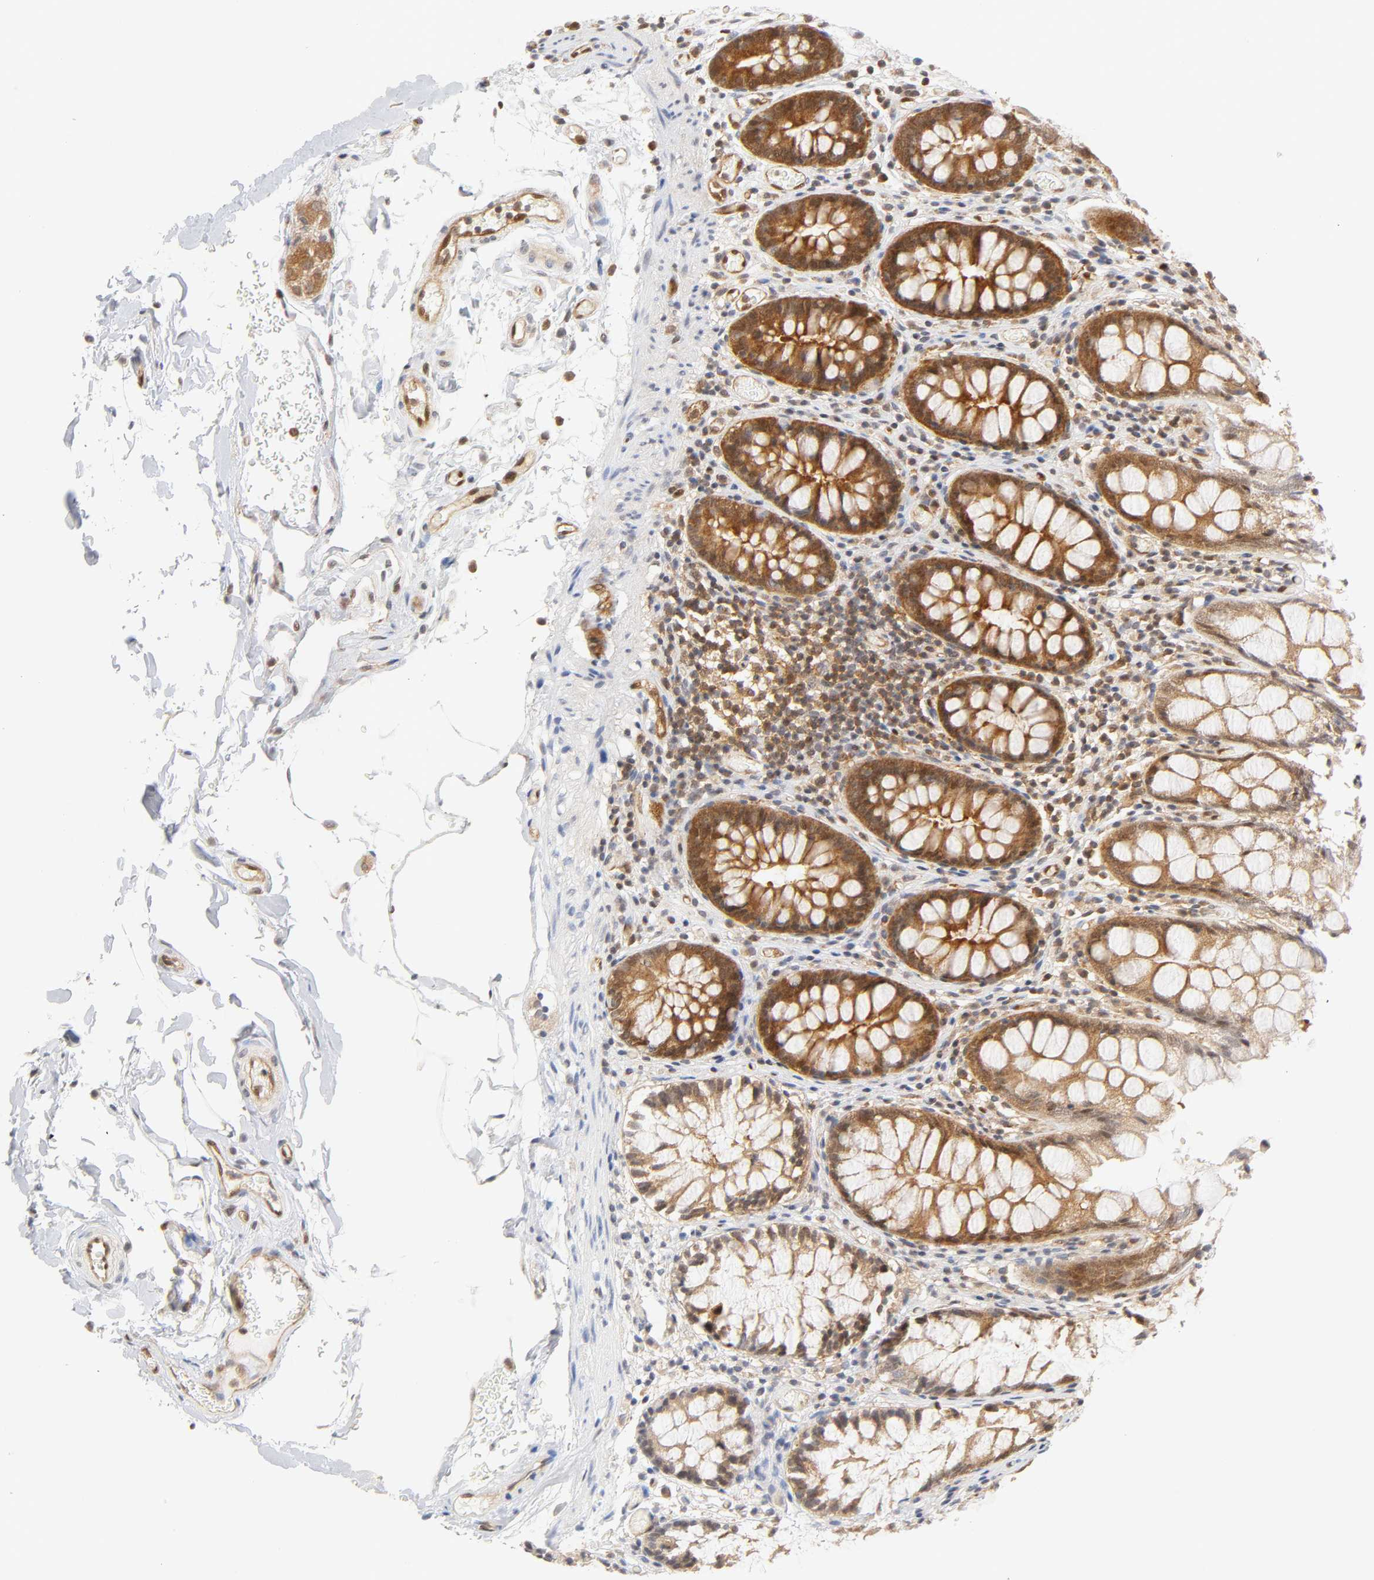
{"staining": {"intensity": "moderate", "quantity": ">75%", "location": "cytoplasmic/membranous,nuclear"}, "tissue": "colon", "cell_type": "Endothelial cells", "image_type": "normal", "snomed": [{"axis": "morphology", "description": "Normal tissue, NOS"}, {"axis": "topography", "description": "Smooth muscle"}, {"axis": "topography", "description": "Colon"}], "caption": "There is medium levels of moderate cytoplasmic/membranous,nuclear staining in endothelial cells of benign colon, as demonstrated by immunohistochemical staining (brown color).", "gene": "CDC37", "patient": {"sex": "male", "age": 67}}